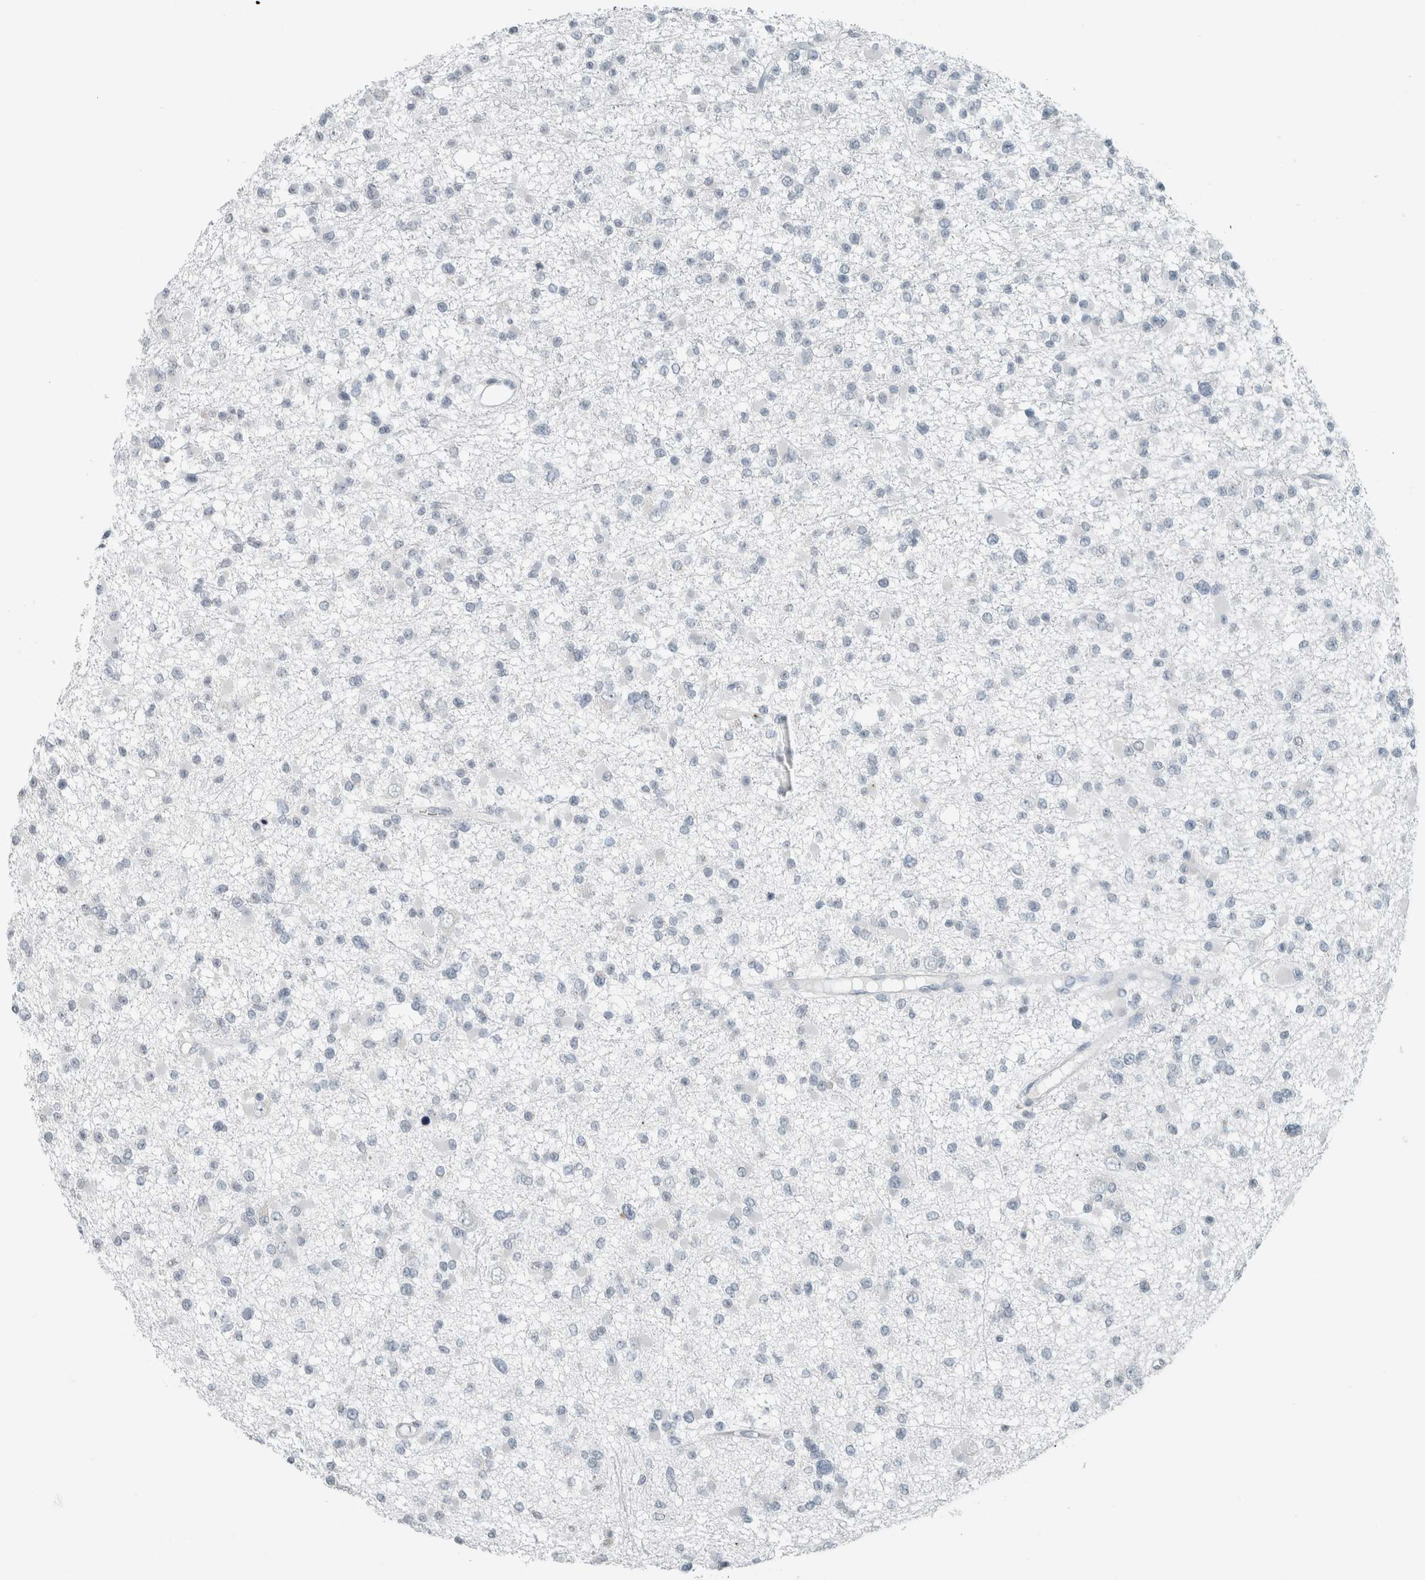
{"staining": {"intensity": "negative", "quantity": "none", "location": "none"}, "tissue": "glioma", "cell_type": "Tumor cells", "image_type": "cancer", "snomed": [{"axis": "morphology", "description": "Glioma, malignant, Low grade"}, {"axis": "topography", "description": "Brain"}], "caption": "A high-resolution histopathology image shows IHC staining of malignant low-grade glioma, which exhibits no significant expression in tumor cells.", "gene": "TRIT1", "patient": {"sex": "female", "age": 22}}